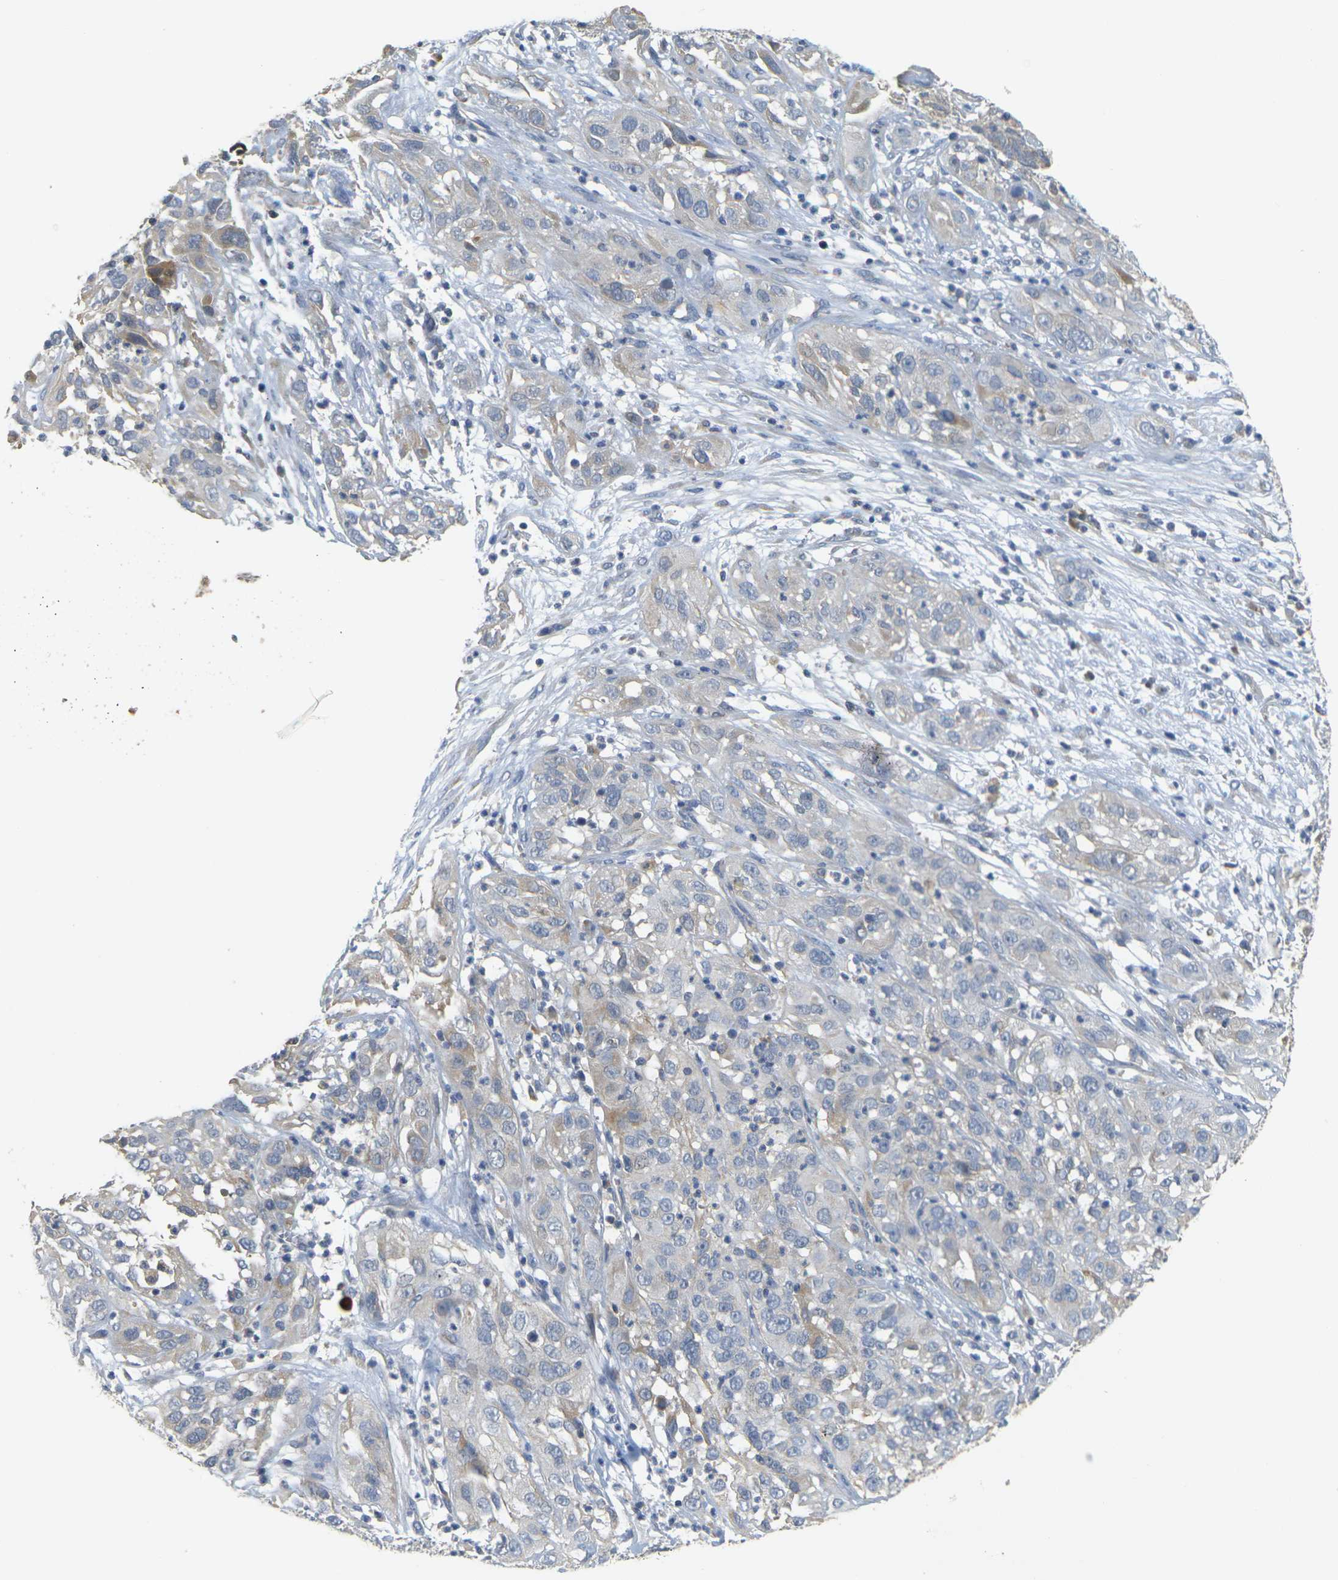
{"staining": {"intensity": "weak", "quantity": "<25%", "location": "cytoplasmic/membranous"}, "tissue": "cervical cancer", "cell_type": "Tumor cells", "image_type": "cancer", "snomed": [{"axis": "morphology", "description": "Squamous cell carcinoma, NOS"}, {"axis": "topography", "description": "Cervix"}], "caption": "Immunohistochemical staining of cervical cancer (squamous cell carcinoma) exhibits no significant staining in tumor cells.", "gene": "GDAP1", "patient": {"sex": "female", "age": 32}}